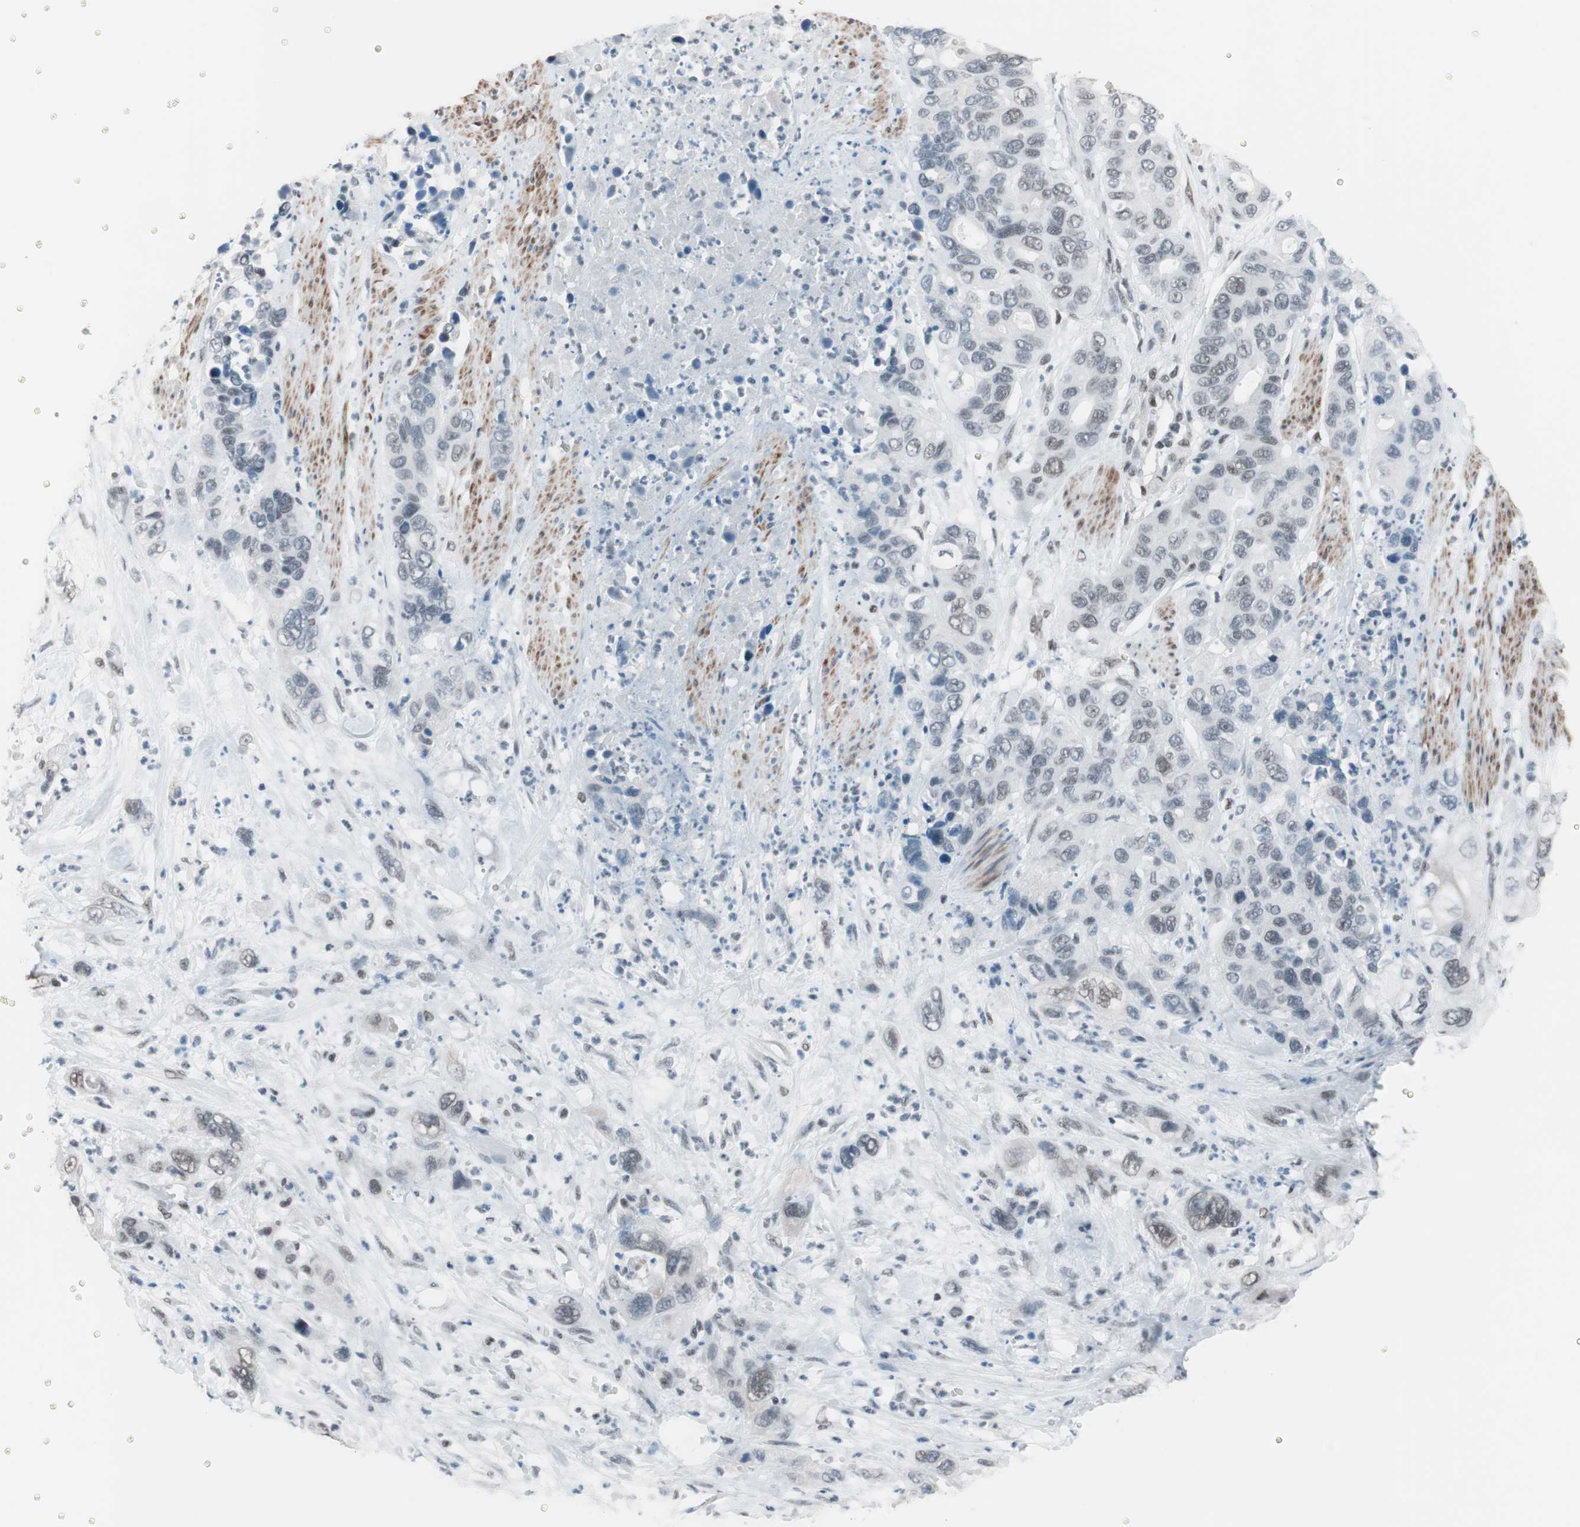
{"staining": {"intensity": "weak", "quantity": "25%-75%", "location": "nuclear"}, "tissue": "pancreatic cancer", "cell_type": "Tumor cells", "image_type": "cancer", "snomed": [{"axis": "morphology", "description": "Adenocarcinoma, NOS"}, {"axis": "topography", "description": "Pancreas"}], "caption": "The image reveals staining of pancreatic adenocarcinoma, revealing weak nuclear protein positivity (brown color) within tumor cells.", "gene": "ARID1A", "patient": {"sex": "female", "age": 71}}